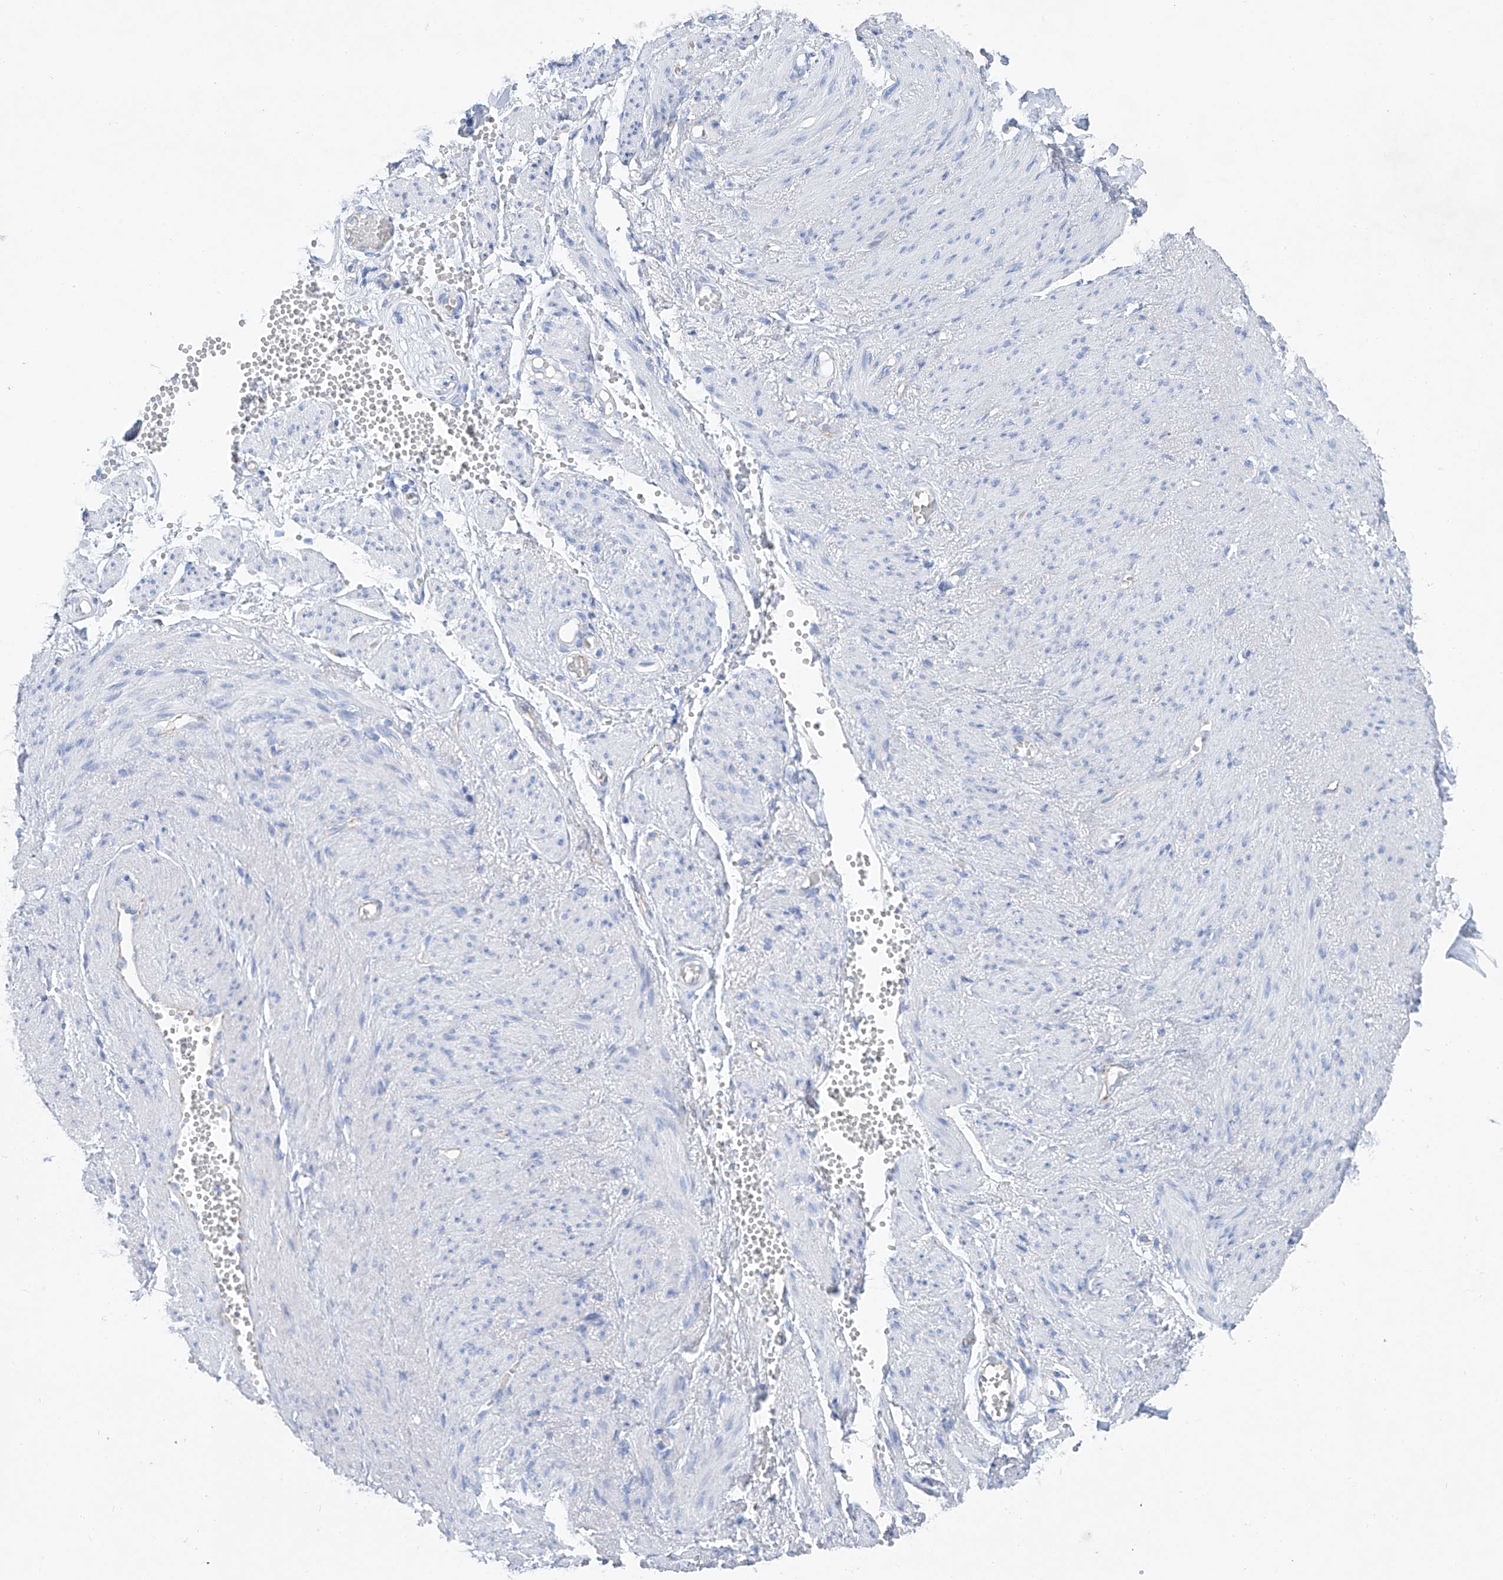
{"staining": {"intensity": "negative", "quantity": "none", "location": "none"}, "tissue": "adipose tissue", "cell_type": "Adipocytes", "image_type": "normal", "snomed": [{"axis": "morphology", "description": "Normal tissue, NOS"}, {"axis": "topography", "description": "Smooth muscle"}, {"axis": "topography", "description": "Peripheral nerve tissue"}], "caption": "IHC histopathology image of normal human adipose tissue stained for a protein (brown), which demonstrates no expression in adipocytes.", "gene": "MAGI1", "patient": {"sex": "female", "age": 39}}